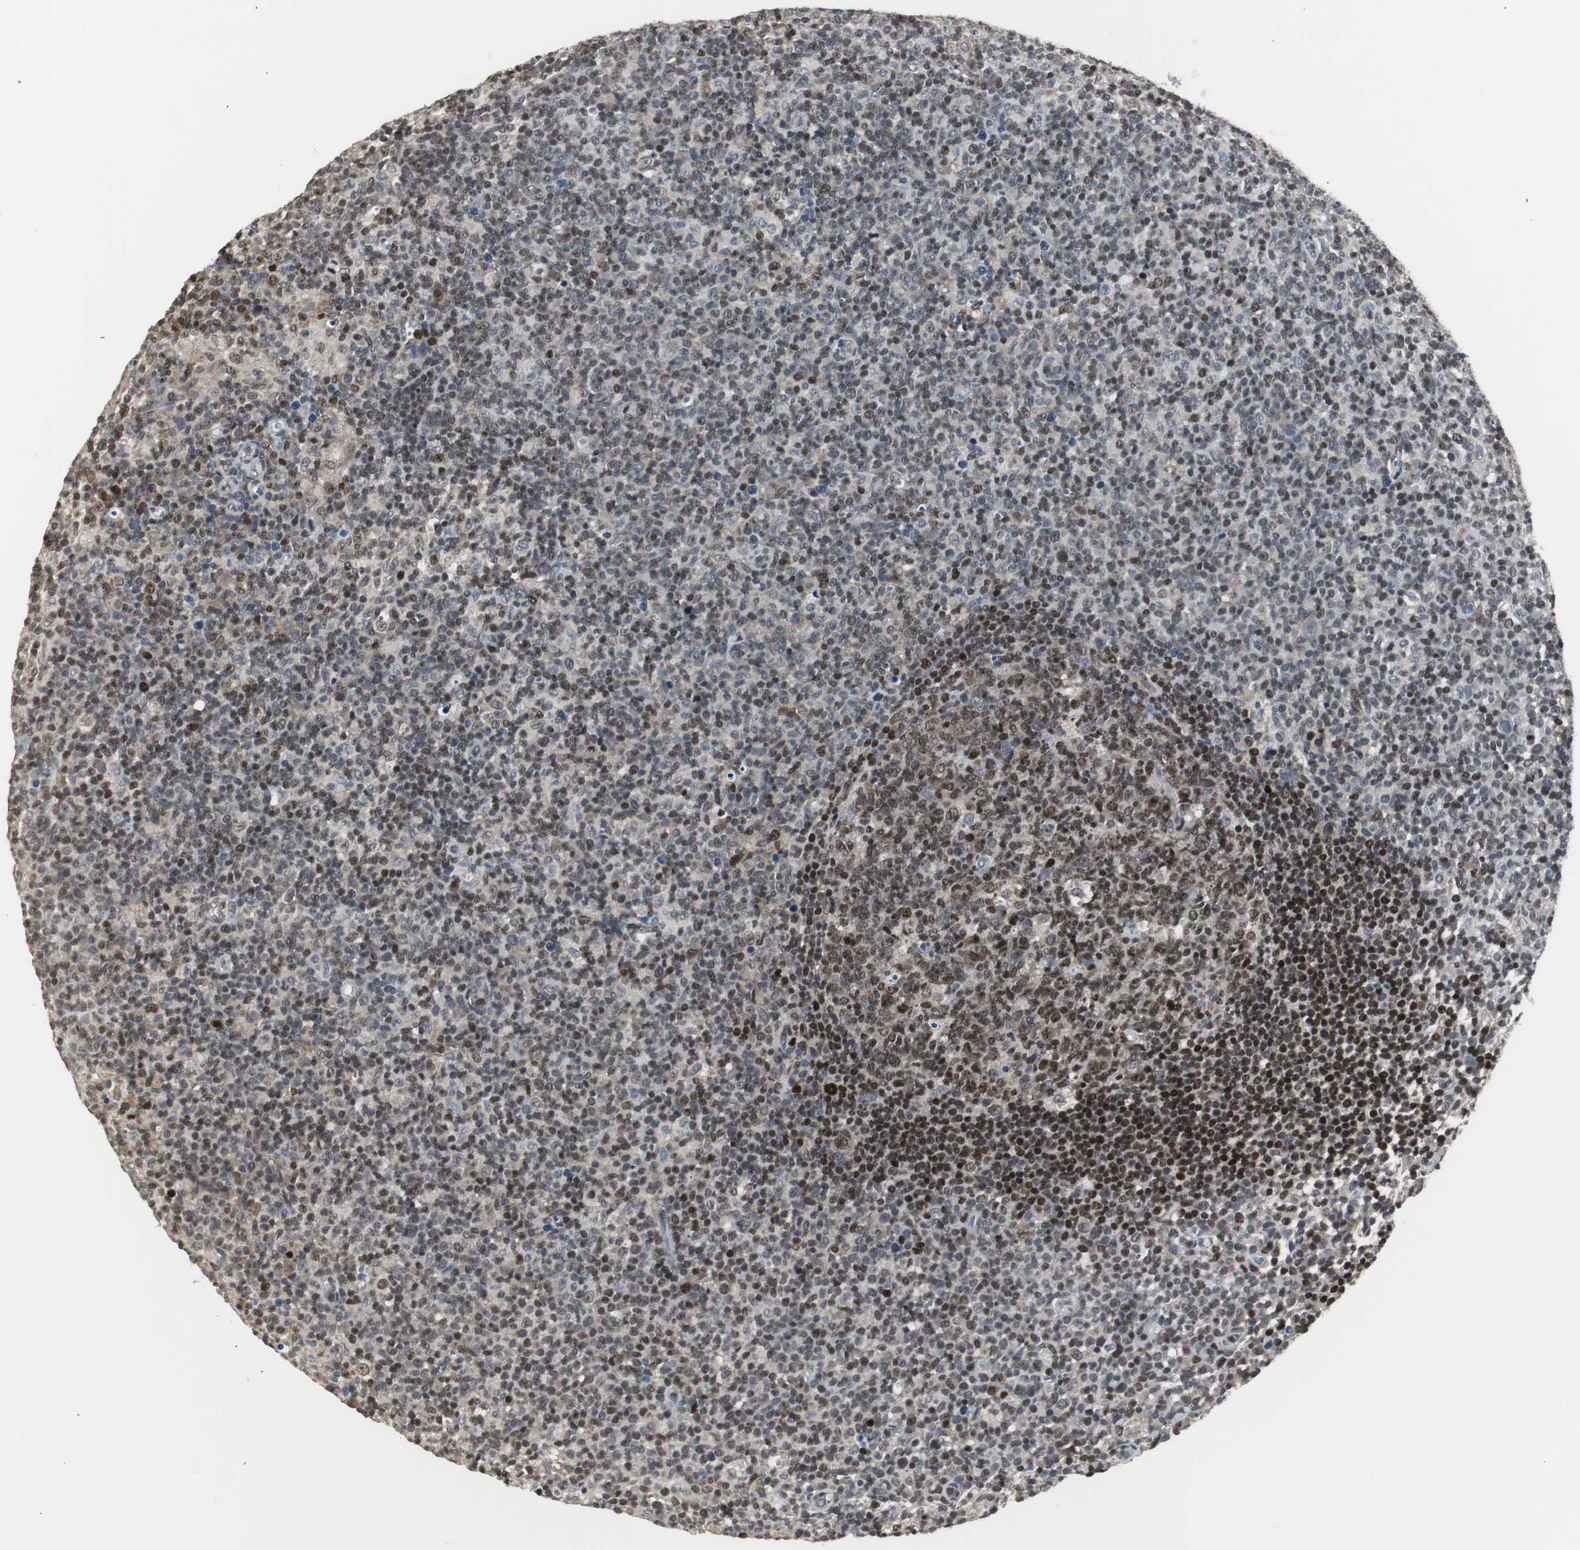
{"staining": {"intensity": "strong", "quantity": ">75%", "location": "nuclear"}, "tissue": "lymph node", "cell_type": "Germinal center cells", "image_type": "normal", "snomed": [{"axis": "morphology", "description": "Normal tissue, NOS"}, {"axis": "morphology", "description": "Inflammation, NOS"}, {"axis": "topography", "description": "Lymph node"}], "caption": "Immunohistochemical staining of normal lymph node exhibits strong nuclear protein expression in about >75% of germinal center cells.", "gene": "MPG", "patient": {"sex": "male", "age": 55}}